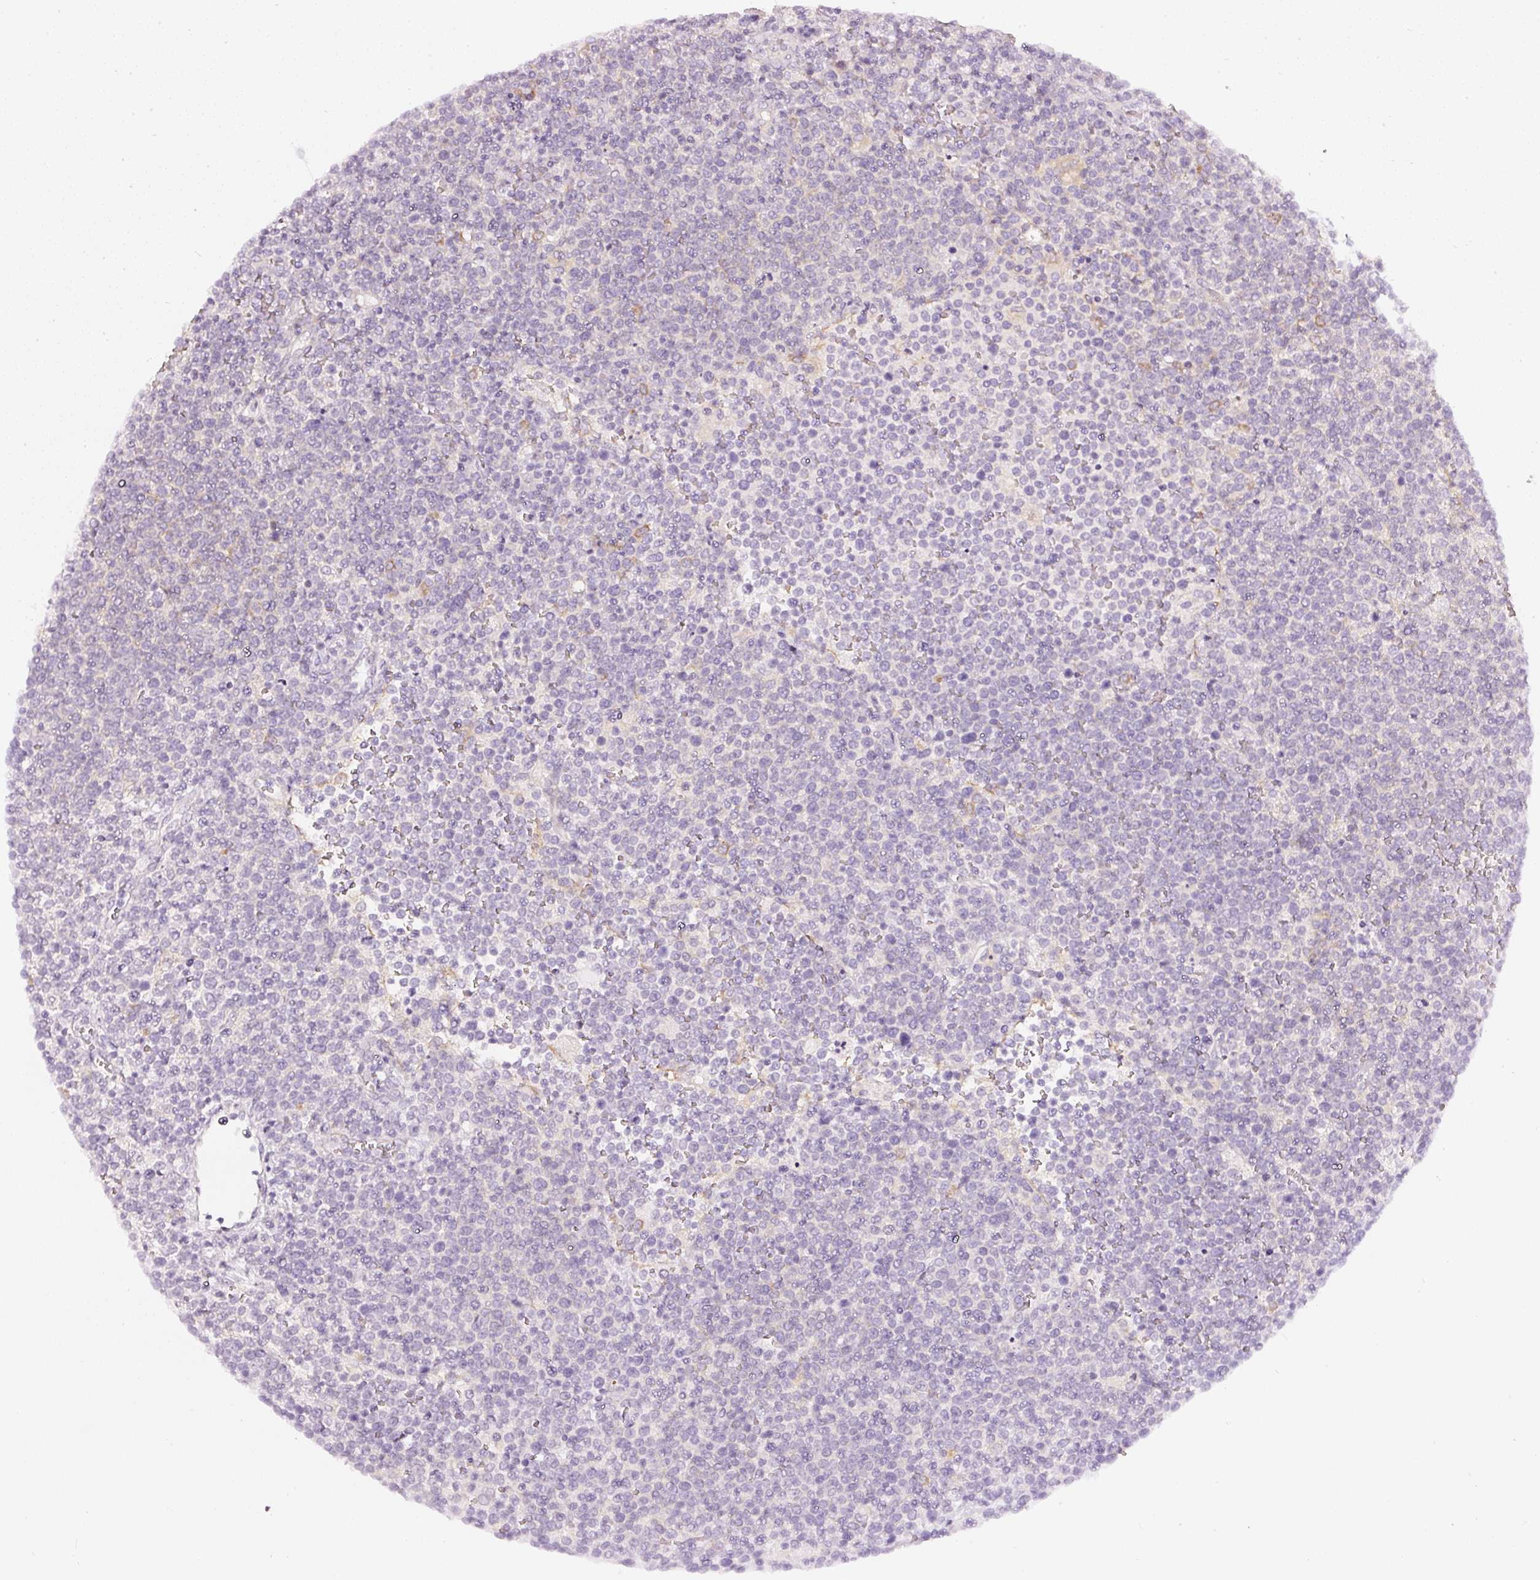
{"staining": {"intensity": "negative", "quantity": "none", "location": "none"}, "tissue": "lymphoma", "cell_type": "Tumor cells", "image_type": "cancer", "snomed": [{"axis": "morphology", "description": "Malignant lymphoma, non-Hodgkin's type, High grade"}, {"axis": "topography", "description": "Lymph node"}], "caption": "Immunohistochemistry of human lymphoma demonstrates no expression in tumor cells. Nuclei are stained in blue.", "gene": "CNP", "patient": {"sex": "male", "age": 61}}